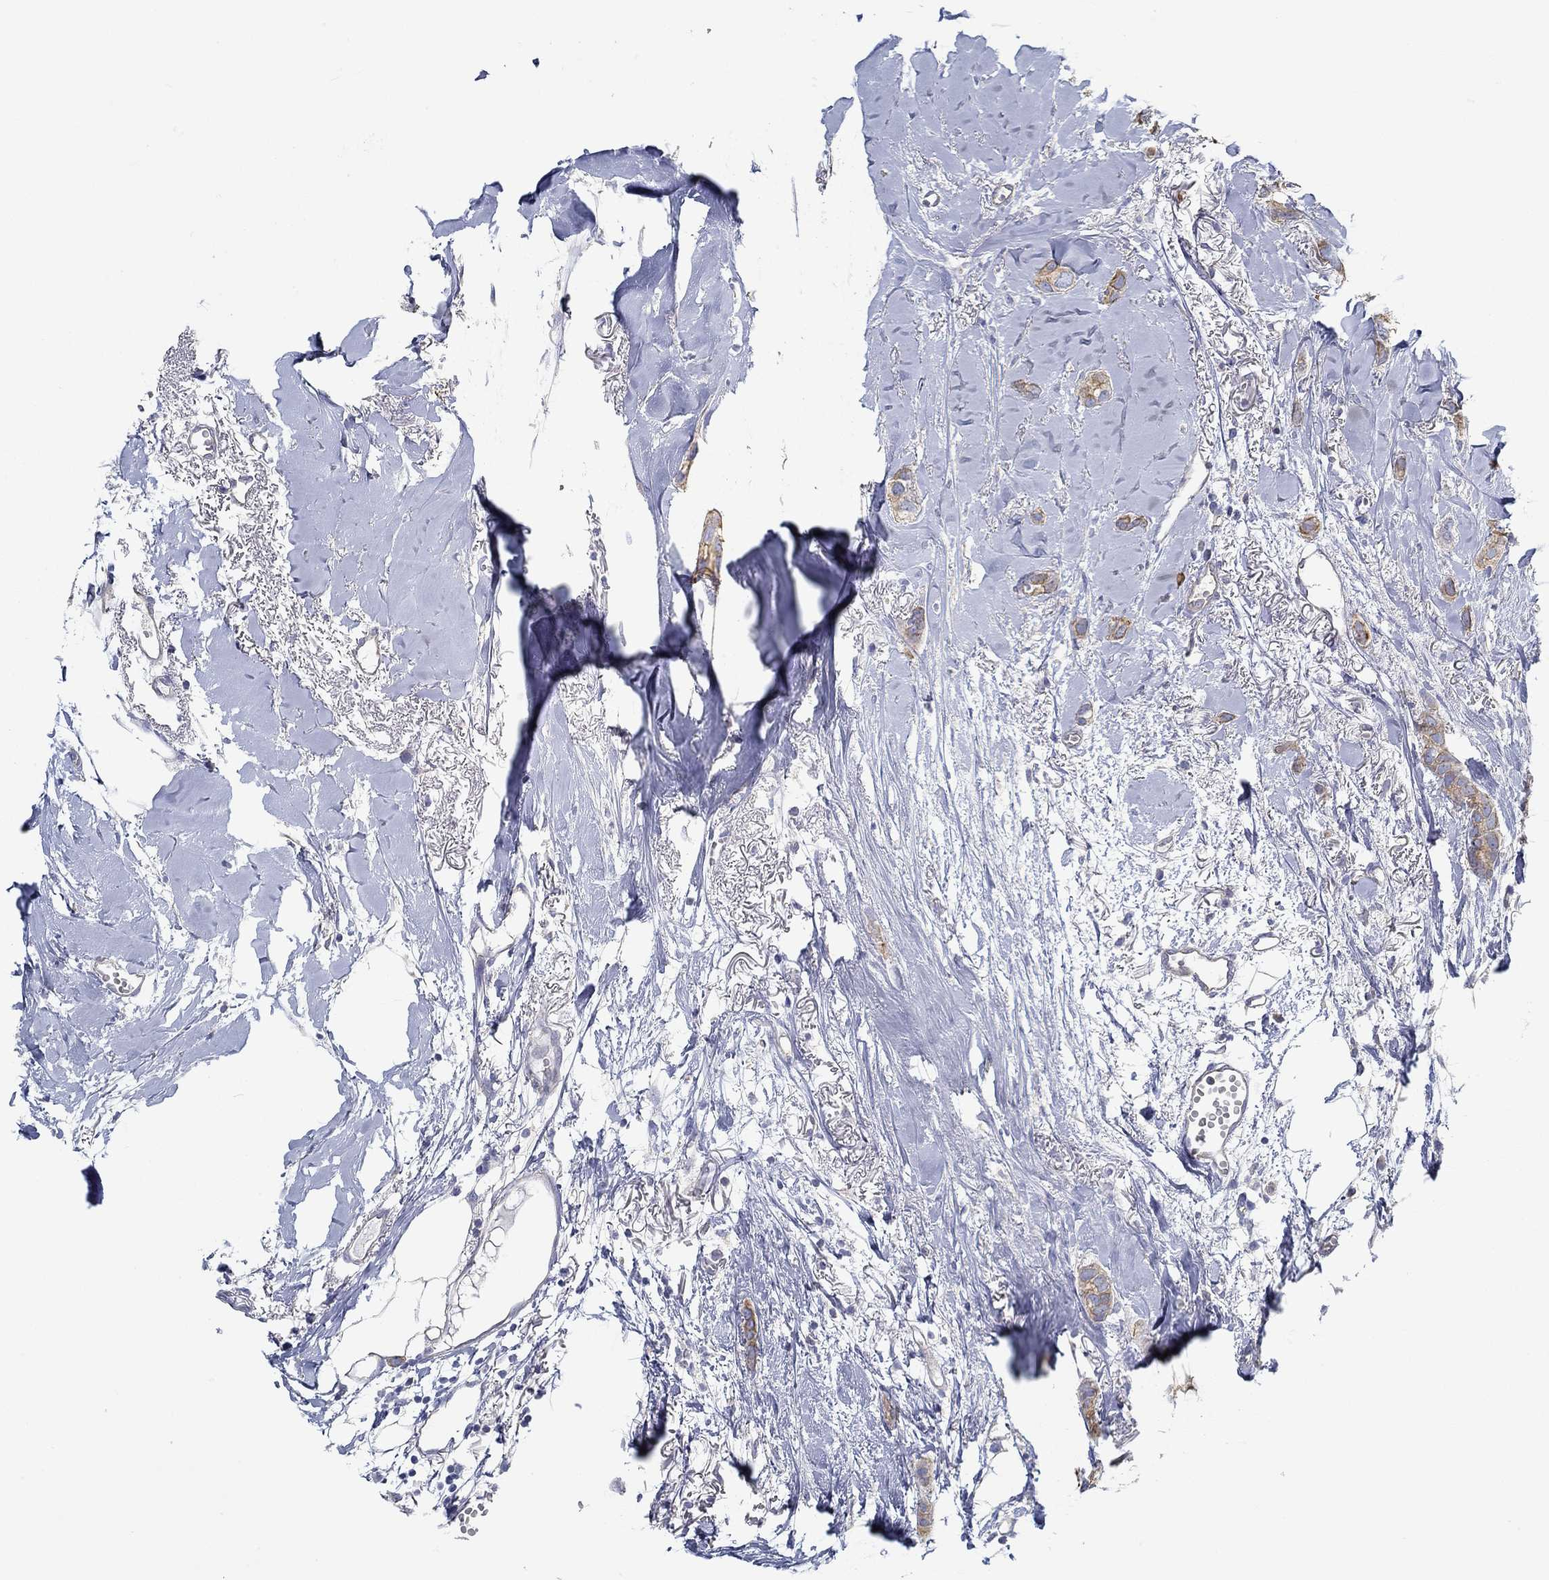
{"staining": {"intensity": "moderate", "quantity": "<25%", "location": "cytoplasmic/membranous"}, "tissue": "breast cancer", "cell_type": "Tumor cells", "image_type": "cancer", "snomed": [{"axis": "morphology", "description": "Duct carcinoma"}, {"axis": "topography", "description": "Breast"}], "caption": "Tumor cells reveal low levels of moderate cytoplasmic/membranous positivity in approximately <25% of cells in human breast cancer (invasive ductal carcinoma). Using DAB (3,3'-diaminobenzidine) (brown) and hematoxylin (blue) stains, captured at high magnification using brightfield microscopy.", "gene": "BBOF1", "patient": {"sex": "female", "age": 85}}